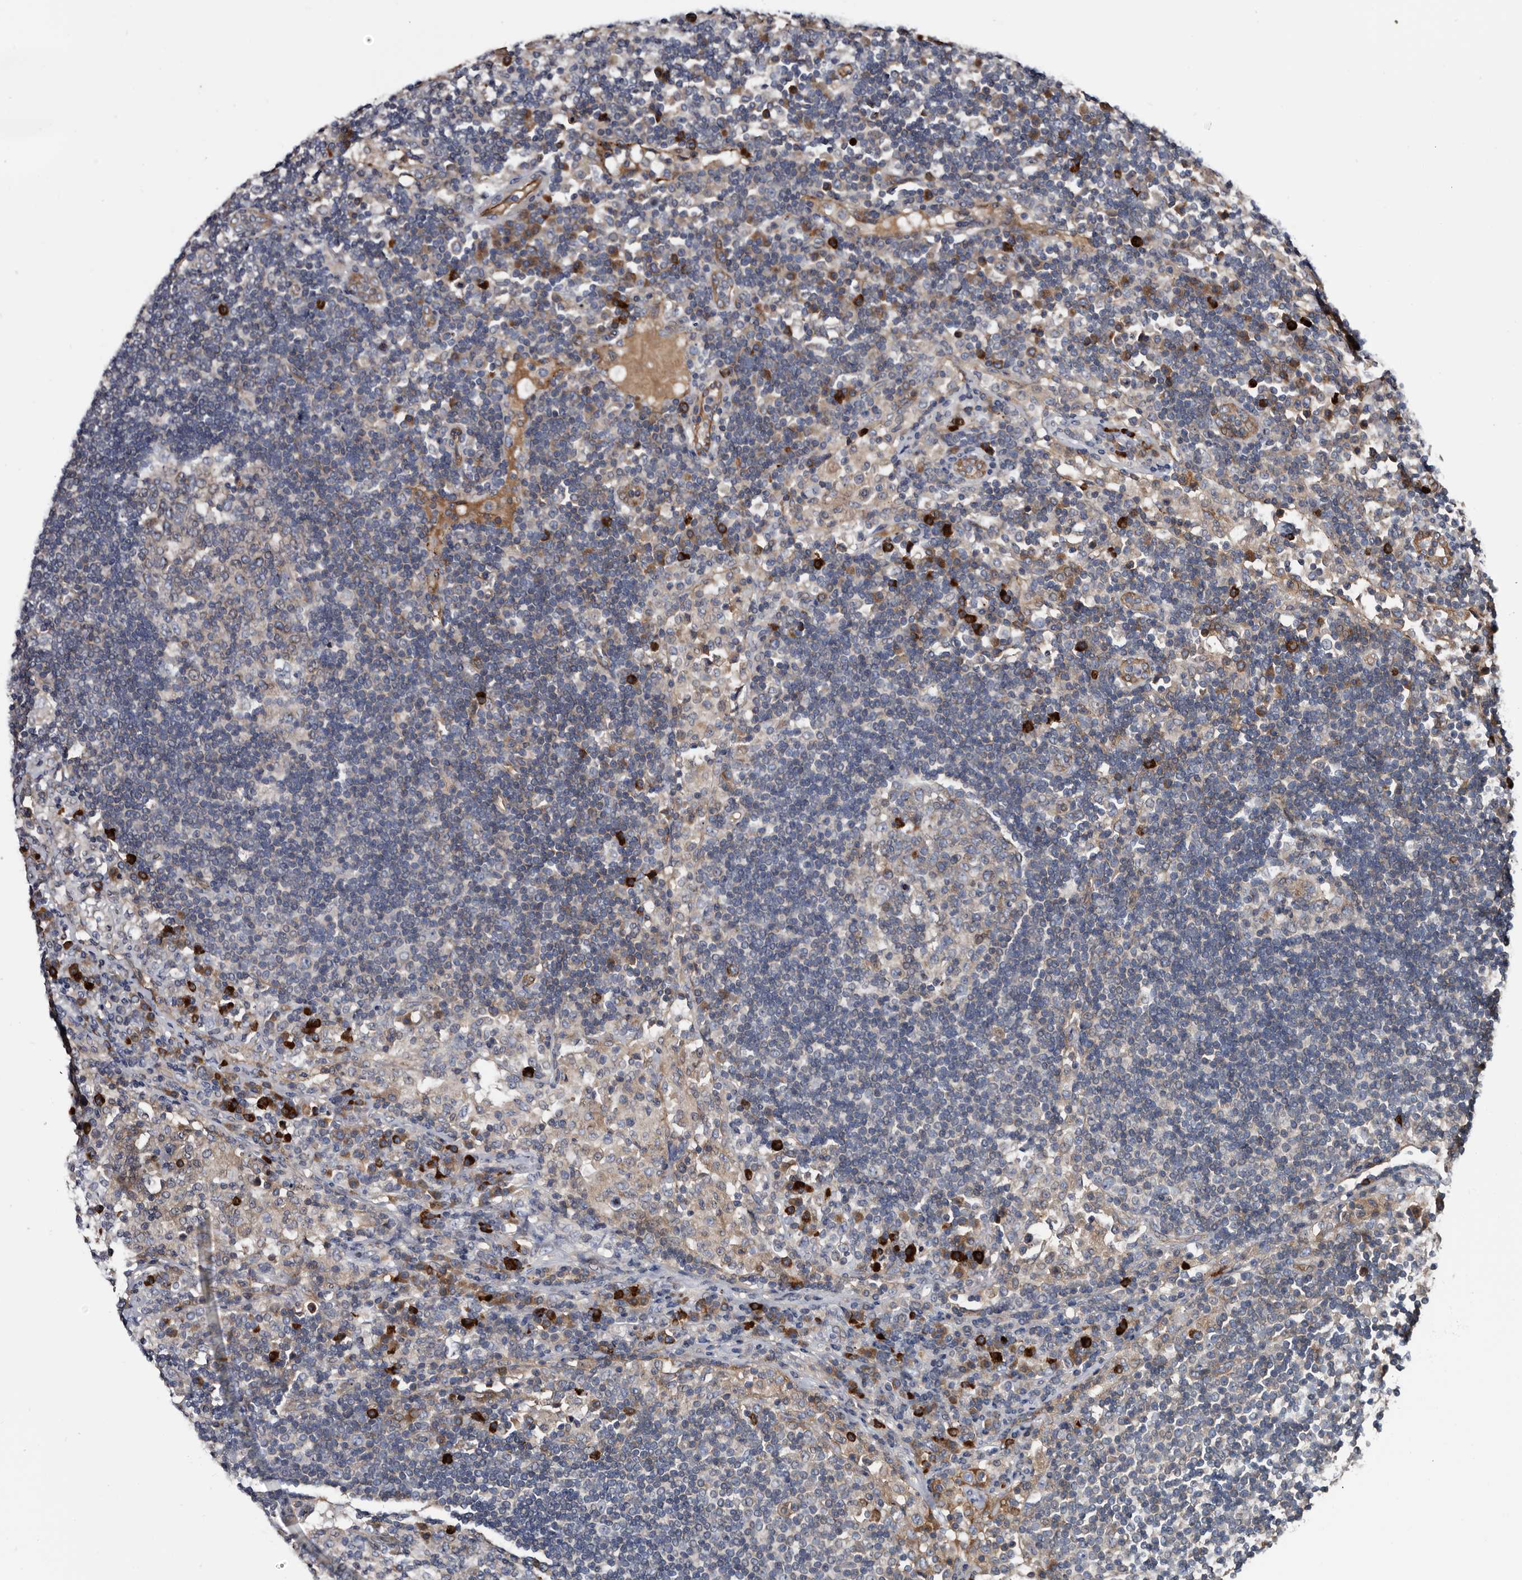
{"staining": {"intensity": "weak", "quantity": "<25%", "location": "cytoplasmic/membranous"}, "tissue": "lymph node", "cell_type": "Germinal center cells", "image_type": "normal", "snomed": [{"axis": "morphology", "description": "Normal tissue, NOS"}, {"axis": "topography", "description": "Lymph node"}], "caption": "The immunohistochemistry (IHC) histopathology image has no significant staining in germinal center cells of lymph node. (DAB IHC, high magnification).", "gene": "TSPAN17", "patient": {"sex": "female", "age": 53}}